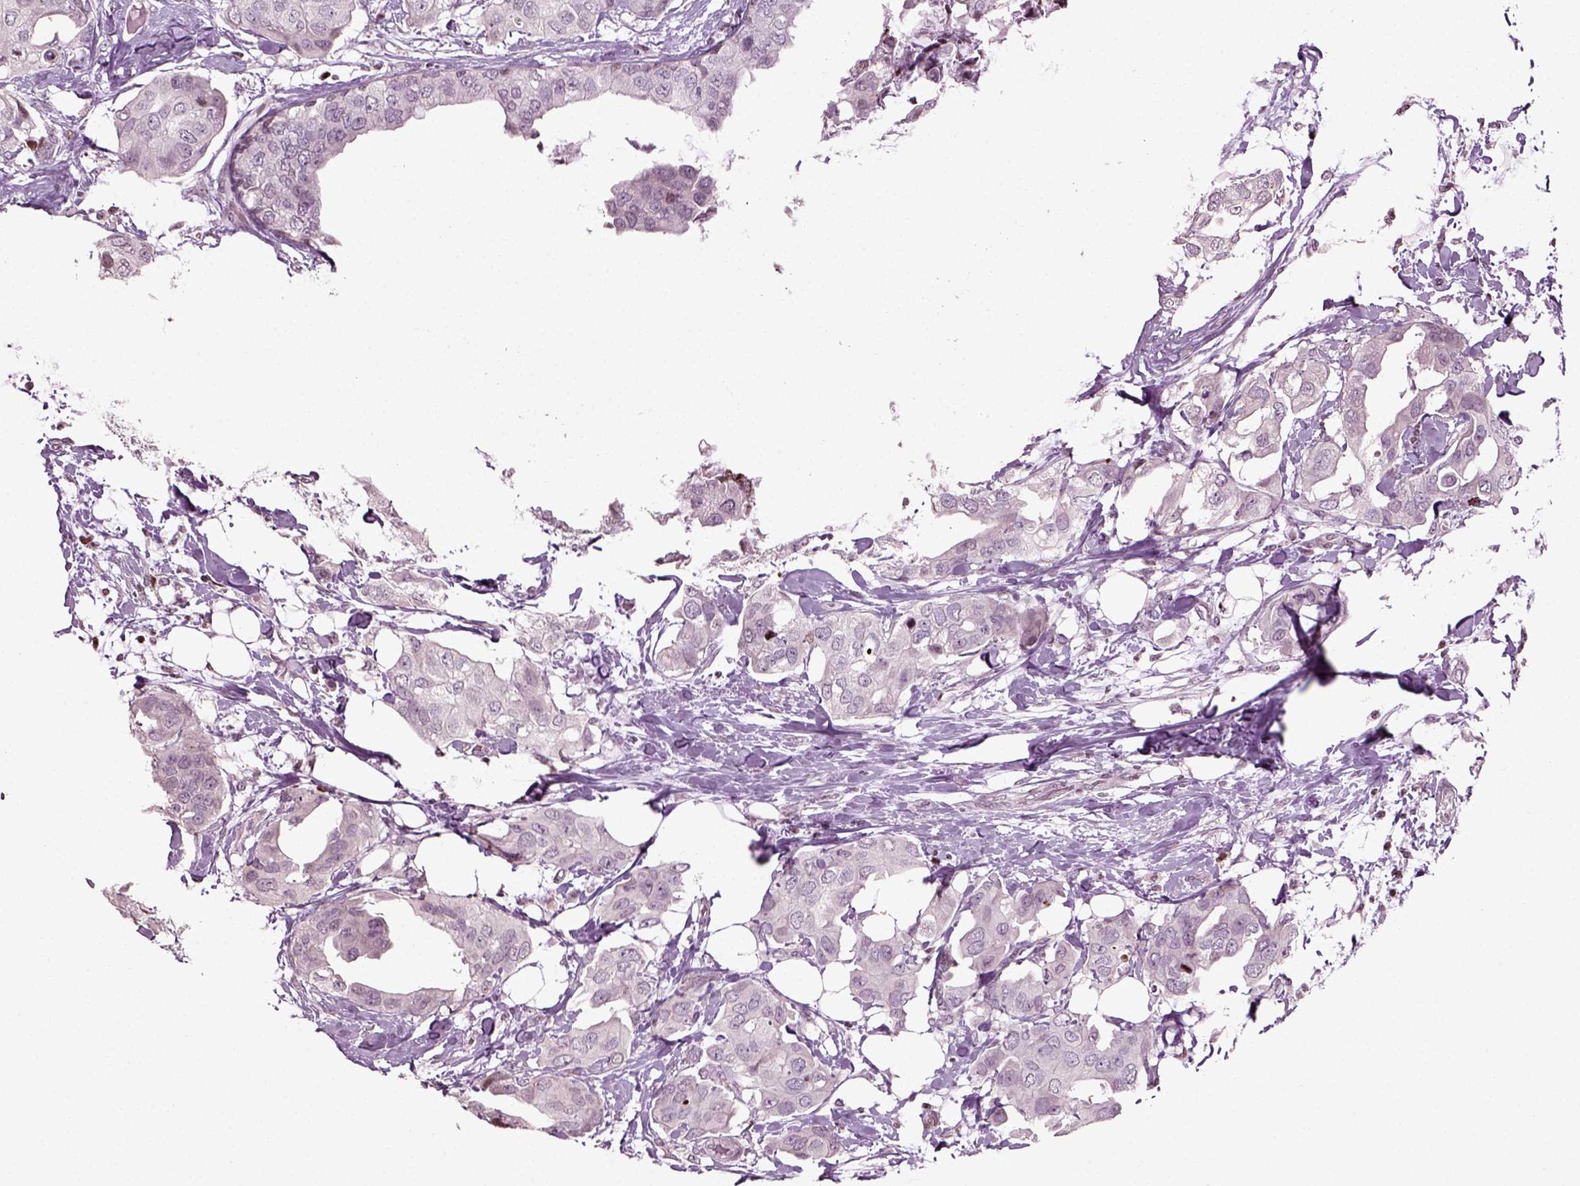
{"staining": {"intensity": "negative", "quantity": "none", "location": "none"}, "tissue": "breast cancer", "cell_type": "Tumor cells", "image_type": "cancer", "snomed": [{"axis": "morphology", "description": "Normal tissue, NOS"}, {"axis": "morphology", "description": "Duct carcinoma"}, {"axis": "topography", "description": "Breast"}], "caption": "An IHC micrograph of breast cancer is shown. There is no staining in tumor cells of breast cancer. The staining is performed using DAB brown chromogen with nuclei counter-stained in using hematoxylin.", "gene": "HEYL", "patient": {"sex": "female", "age": 40}}